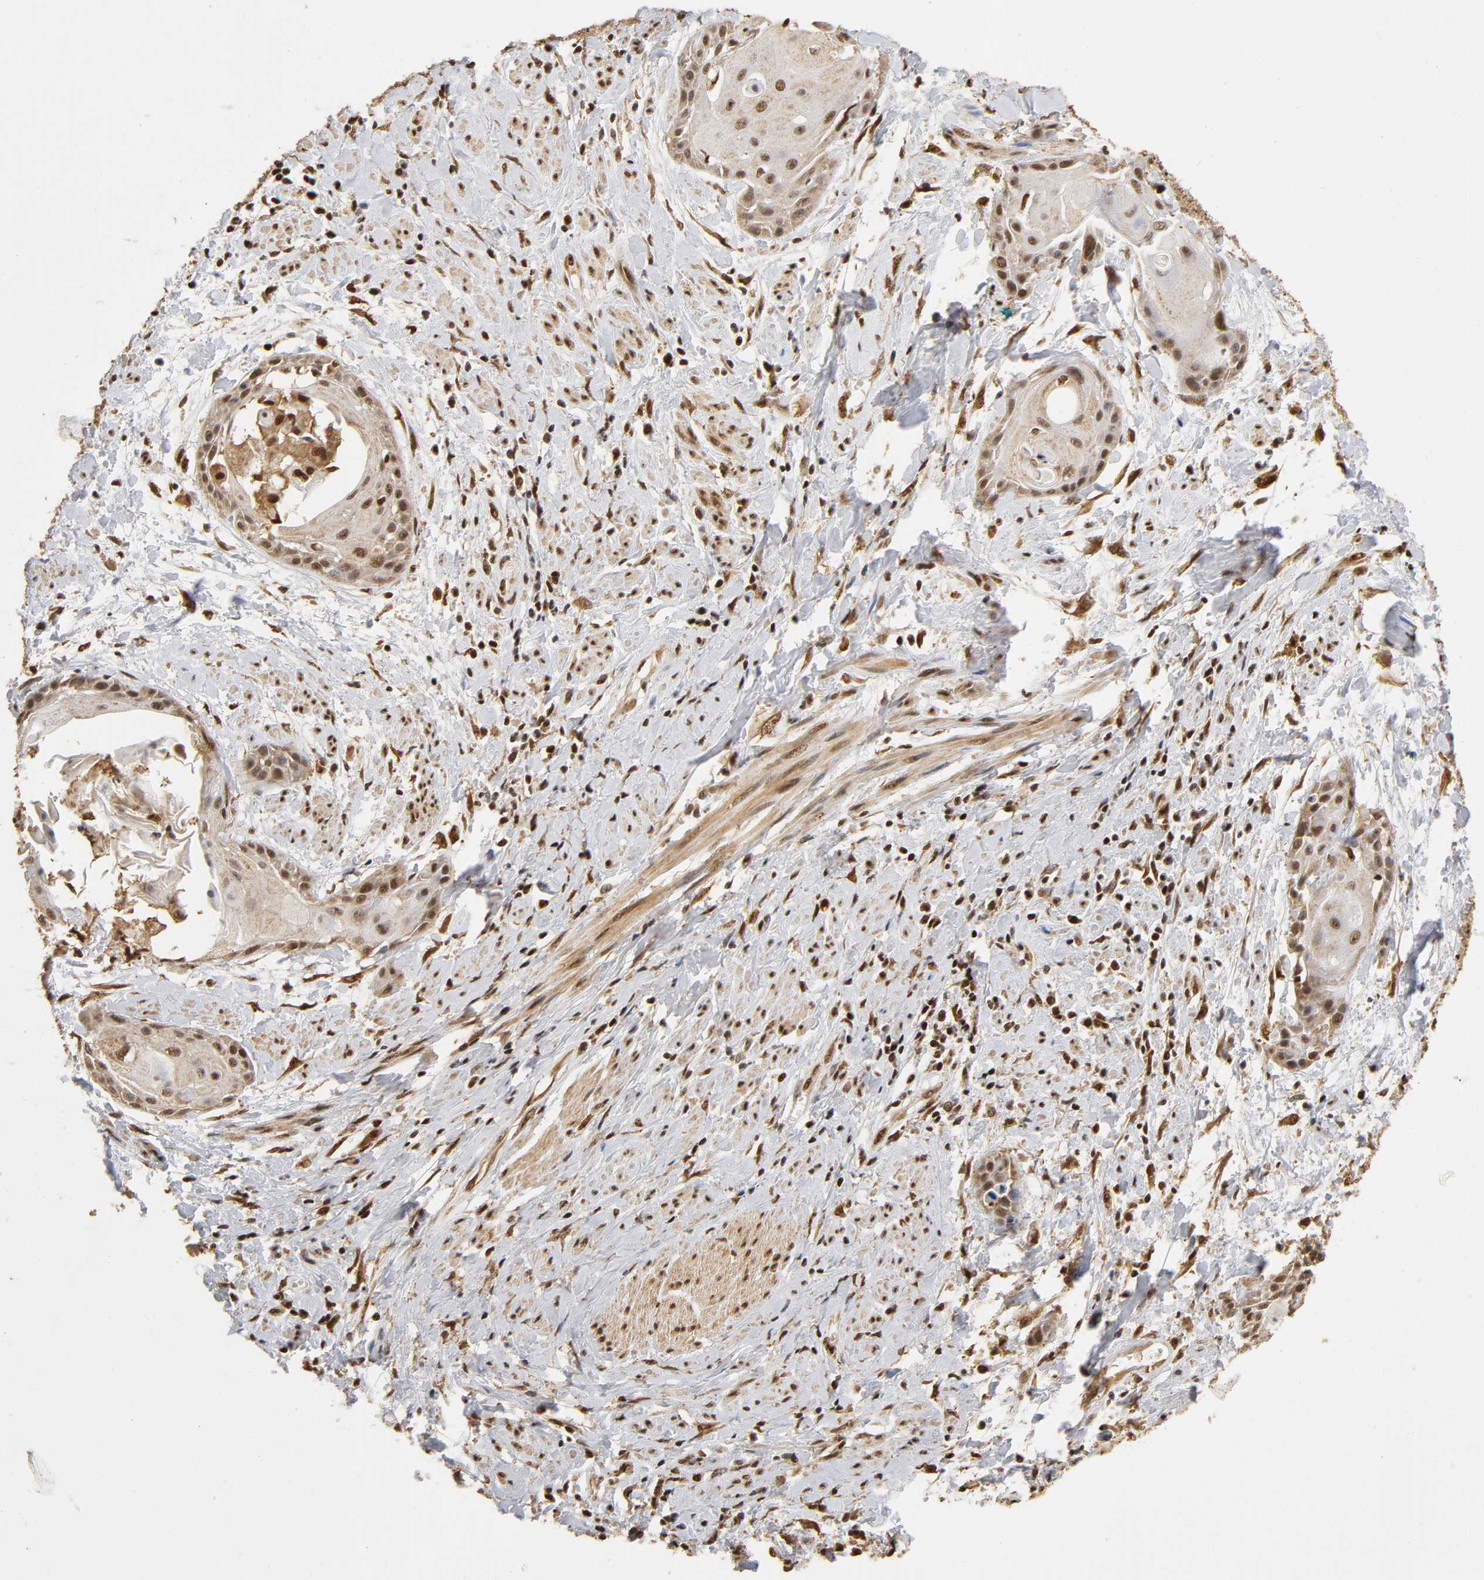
{"staining": {"intensity": "moderate", "quantity": ">75%", "location": "cytoplasmic/membranous,nuclear"}, "tissue": "cervical cancer", "cell_type": "Tumor cells", "image_type": "cancer", "snomed": [{"axis": "morphology", "description": "Squamous cell carcinoma, NOS"}, {"axis": "topography", "description": "Cervix"}], "caption": "Cervical cancer (squamous cell carcinoma) stained with DAB (3,3'-diaminobenzidine) IHC displays medium levels of moderate cytoplasmic/membranous and nuclear positivity in approximately >75% of tumor cells.", "gene": "RNF122", "patient": {"sex": "female", "age": 57}}